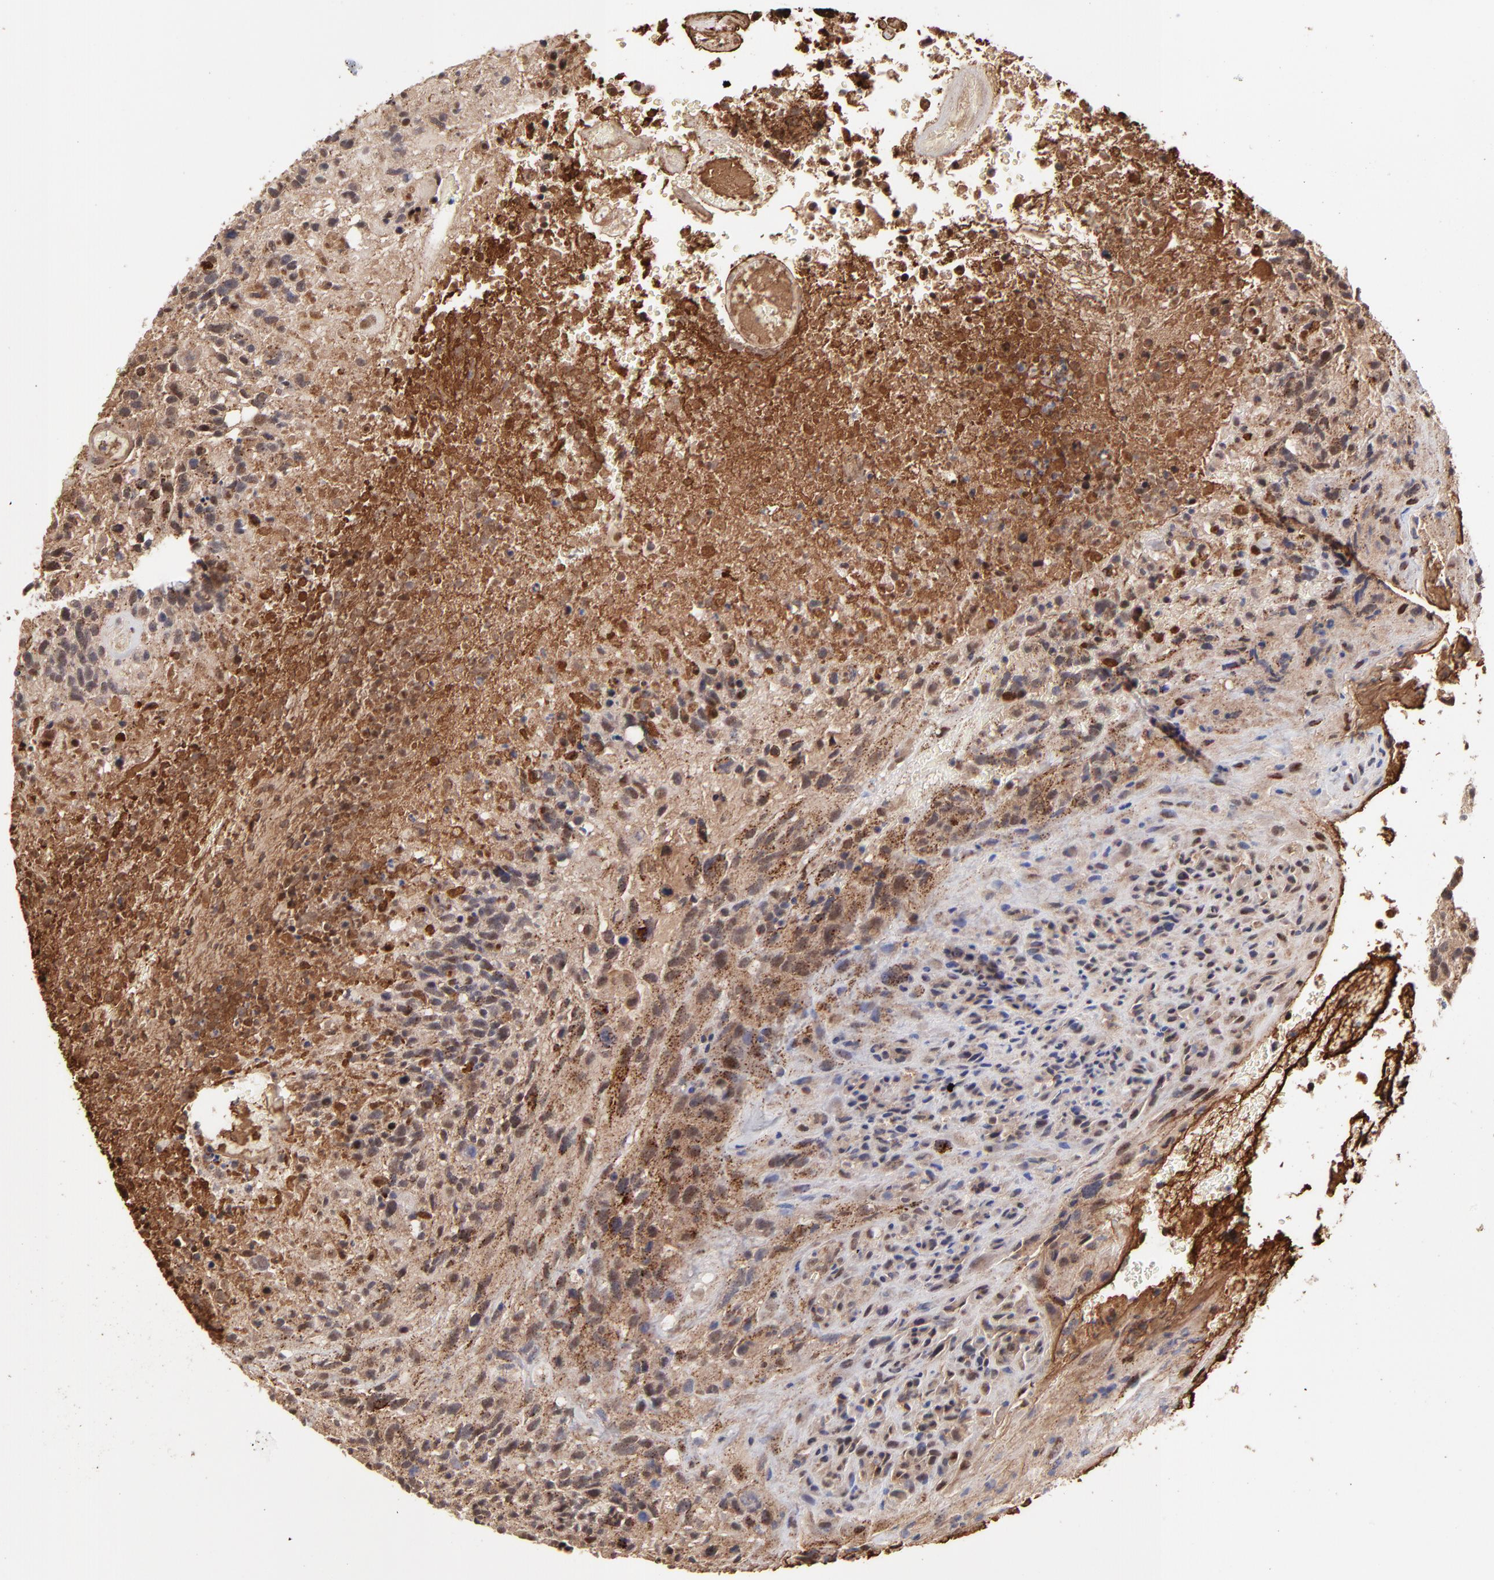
{"staining": {"intensity": "strong", "quantity": "25%-75%", "location": "nuclear"}, "tissue": "glioma", "cell_type": "Tumor cells", "image_type": "cancer", "snomed": [{"axis": "morphology", "description": "Glioma, malignant, High grade"}, {"axis": "topography", "description": "Brain"}], "caption": "This is an image of immunohistochemistry (IHC) staining of malignant glioma (high-grade), which shows strong expression in the nuclear of tumor cells.", "gene": "PSMD14", "patient": {"sex": "male", "age": 72}}